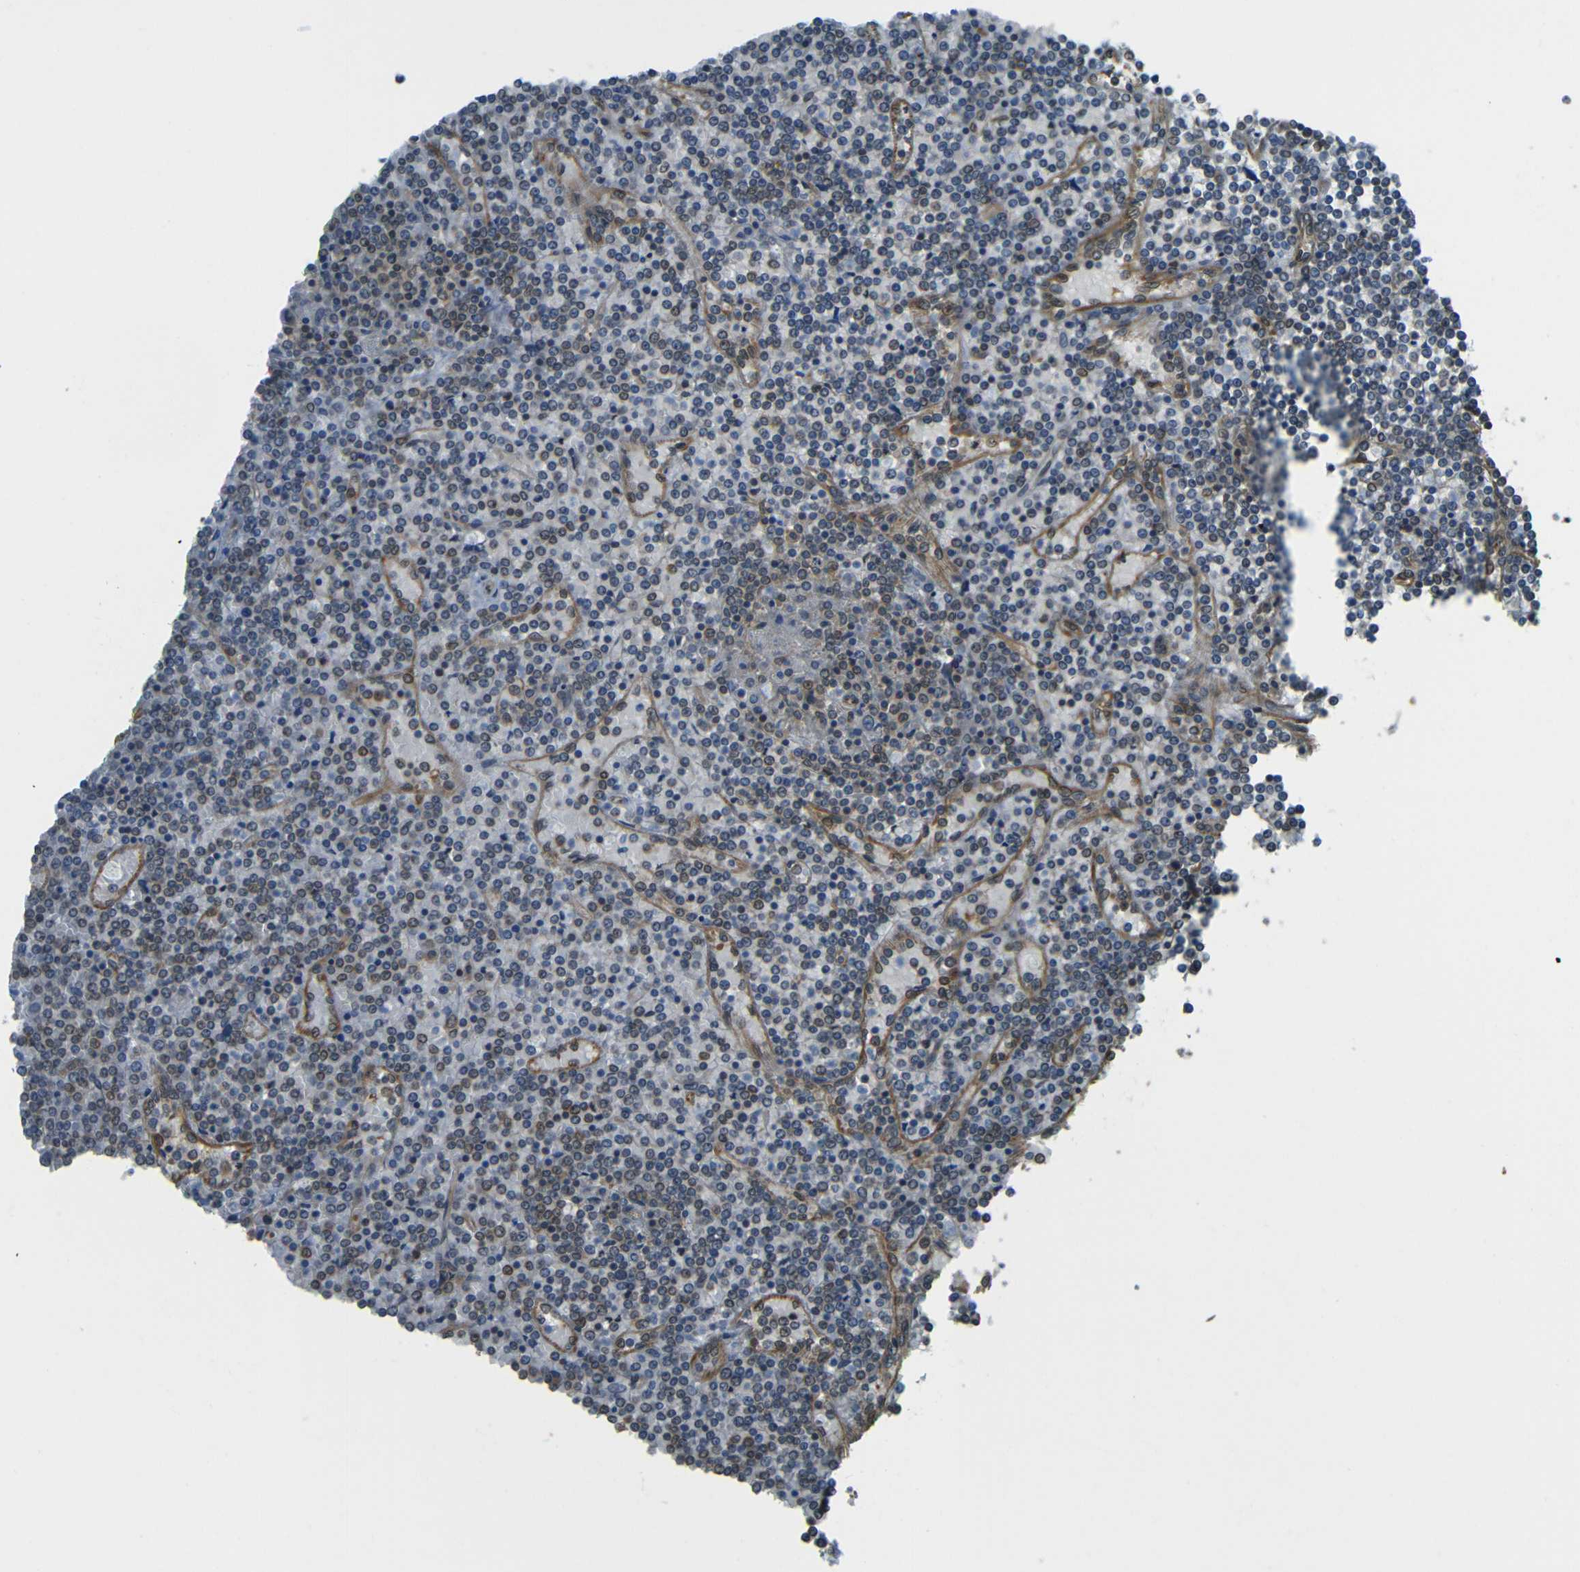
{"staining": {"intensity": "negative", "quantity": "none", "location": "none"}, "tissue": "lymphoma", "cell_type": "Tumor cells", "image_type": "cancer", "snomed": [{"axis": "morphology", "description": "Malignant lymphoma, non-Hodgkin's type, Low grade"}, {"axis": "topography", "description": "Spleen"}], "caption": "The immunohistochemistry (IHC) image has no significant expression in tumor cells of lymphoma tissue.", "gene": "VAPB", "patient": {"sex": "female", "age": 19}}